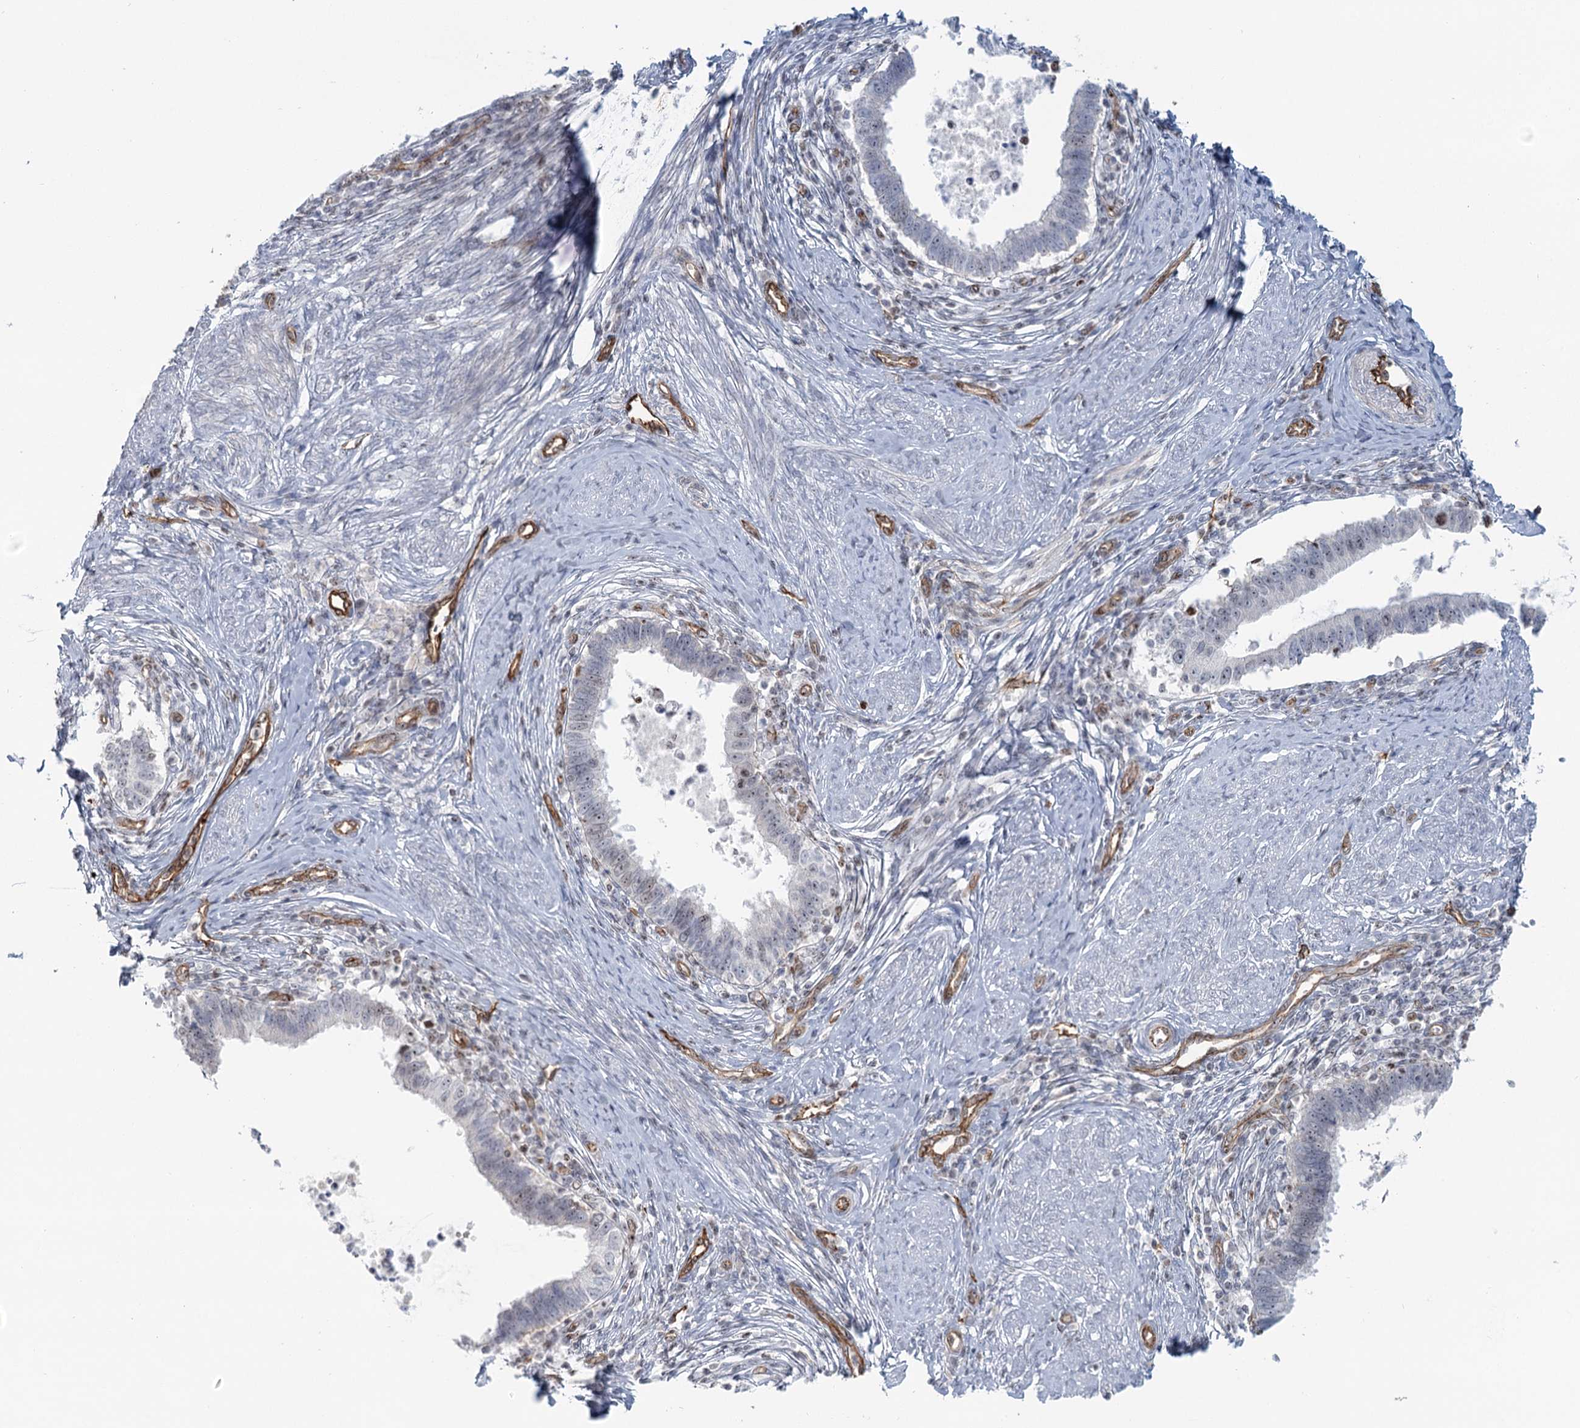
{"staining": {"intensity": "weak", "quantity": "<25%", "location": "nuclear"}, "tissue": "cervical cancer", "cell_type": "Tumor cells", "image_type": "cancer", "snomed": [{"axis": "morphology", "description": "Adenocarcinoma, NOS"}, {"axis": "topography", "description": "Cervix"}], "caption": "An immunohistochemistry (IHC) micrograph of cervical adenocarcinoma is shown. There is no staining in tumor cells of cervical adenocarcinoma.", "gene": "ZFYVE28", "patient": {"sex": "female", "age": 36}}